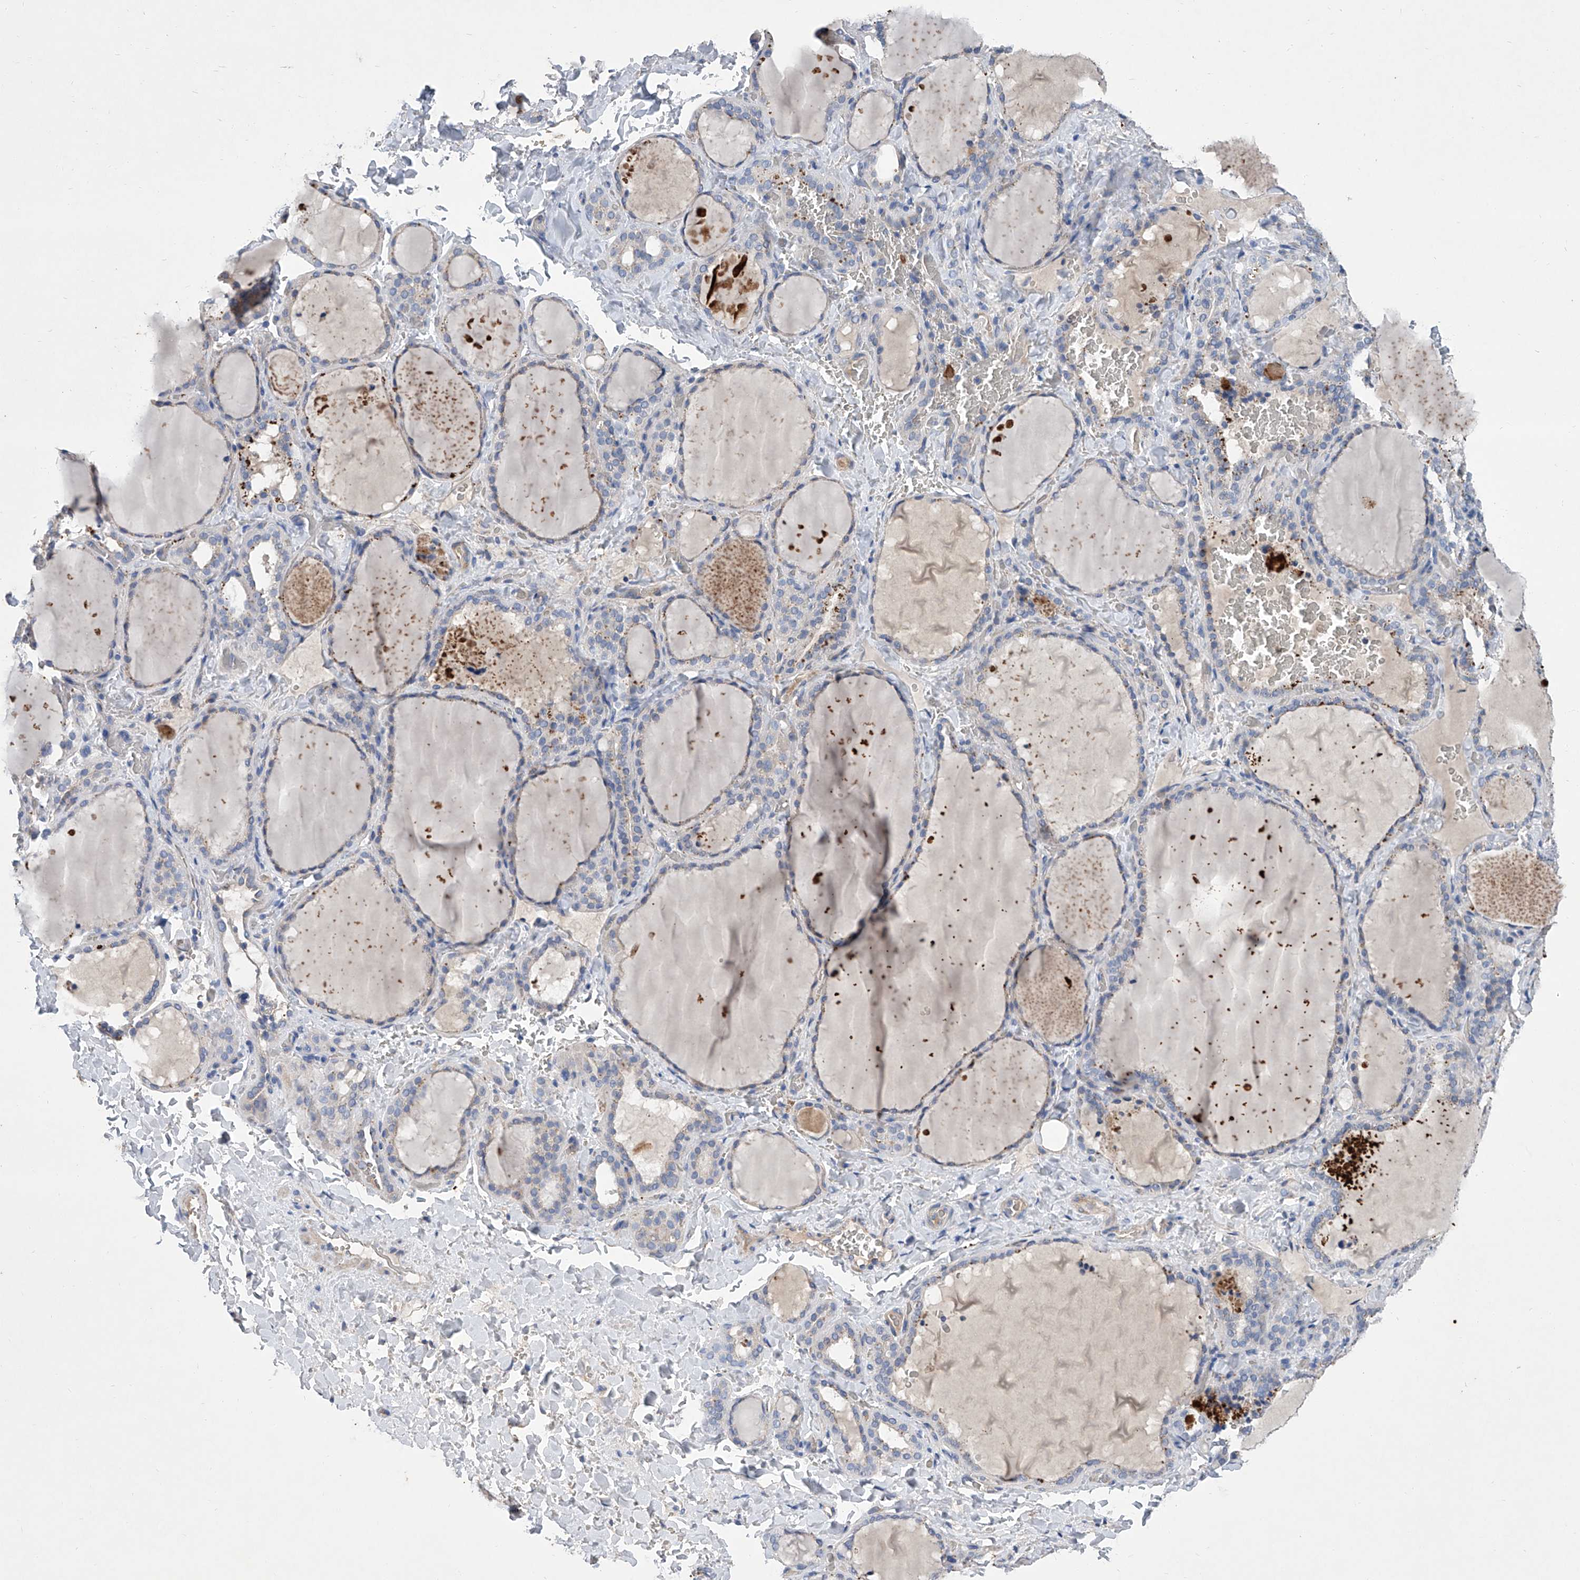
{"staining": {"intensity": "weak", "quantity": "<25%", "location": "cytoplasmic/membranous"}, "tissue": "thyroid gland", "cell_type": "Glandular cells", "image_type": "normal", "snomed": [{"axis": "morphology", "description": "Normal tissue, NOS"}, {"axis": "topography", "description": "Thyroid gland"}], "caption": "The immunohistochemistry (IHC) micrograph has no significant staining in glandular cells of thyroid gland.", "gene": "GPT", "patient": {"sex": "female", "age": 22}}